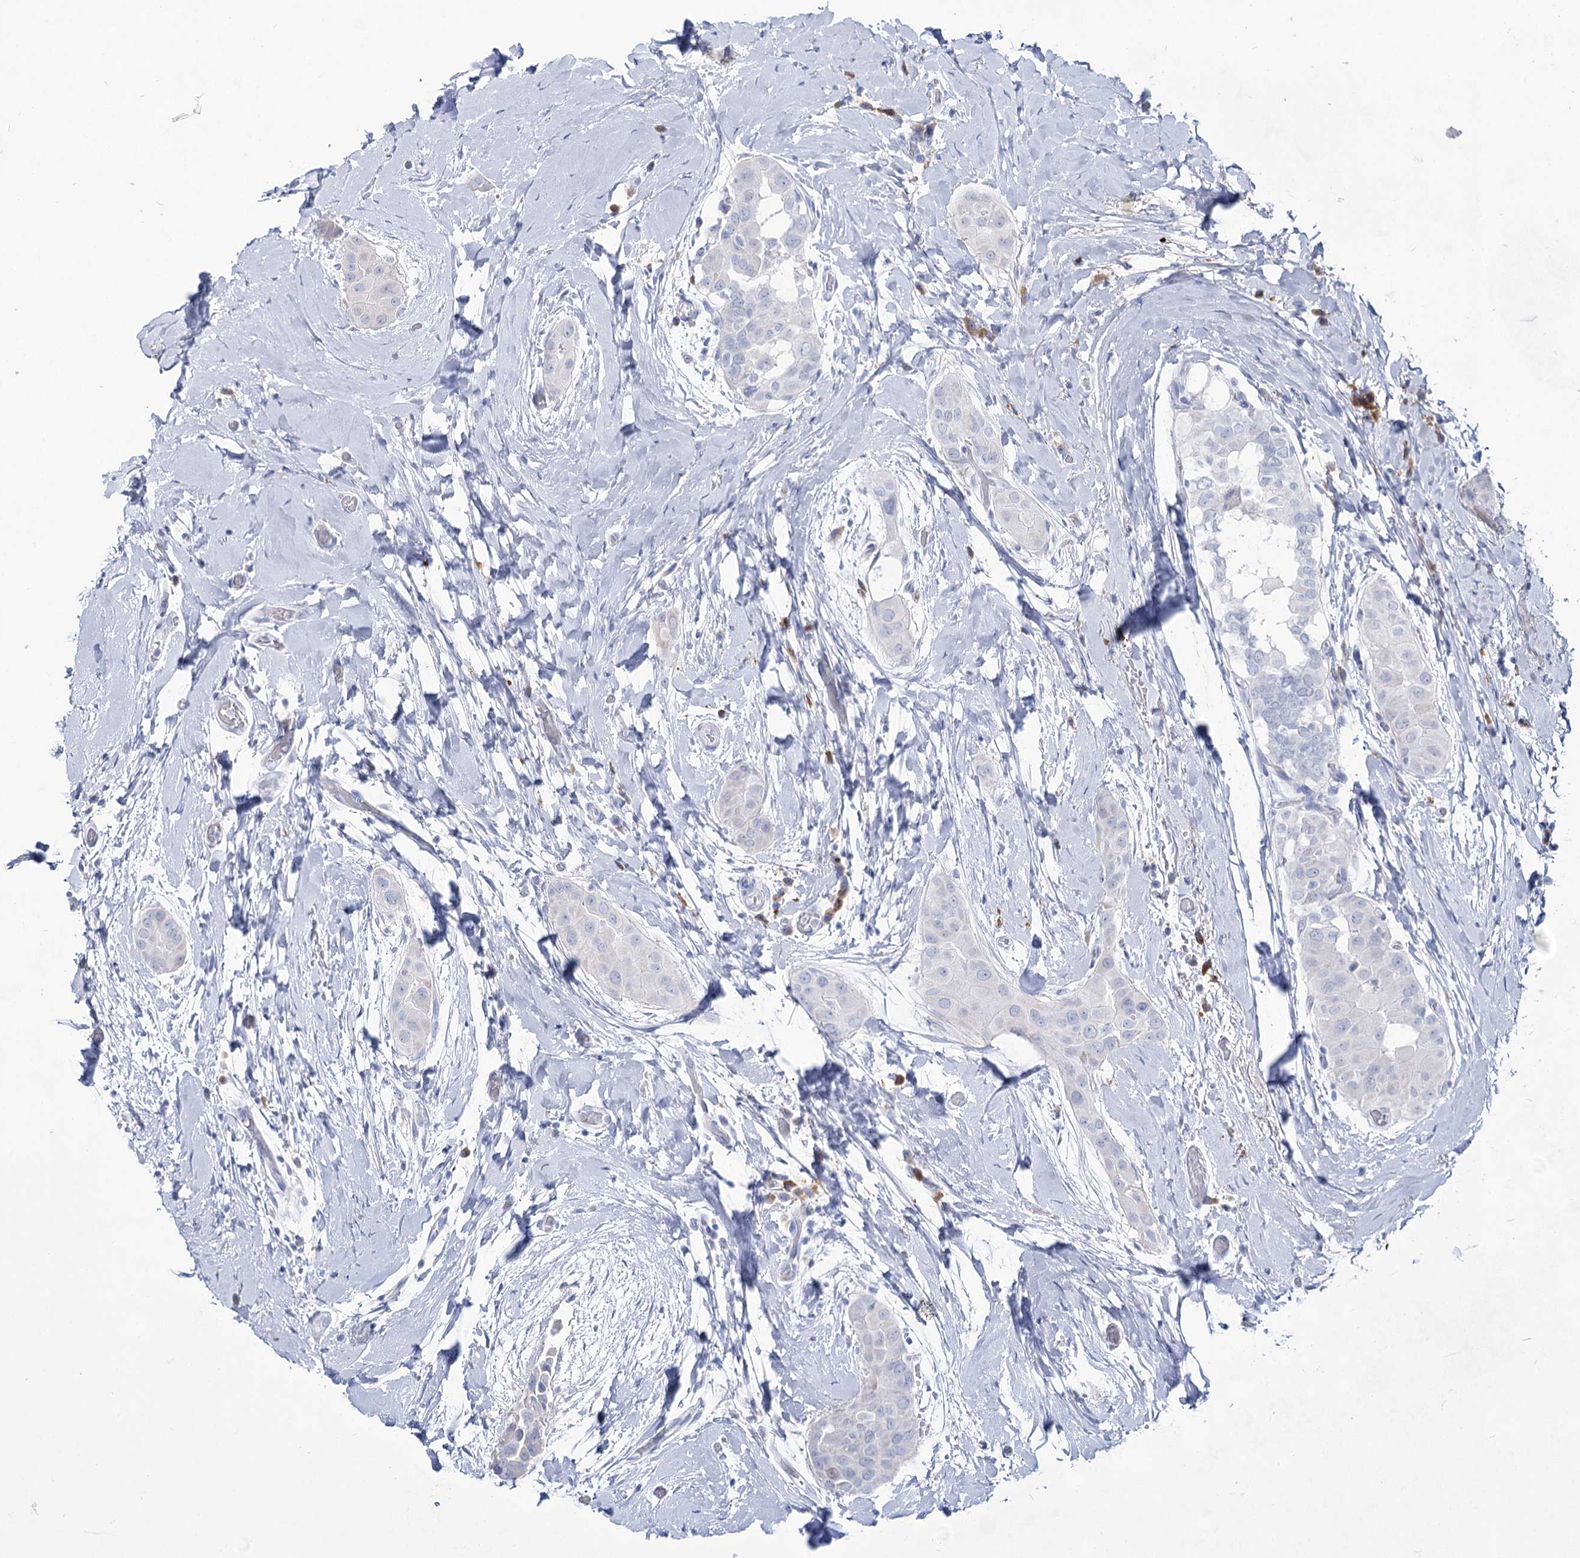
{"staining": {"intensity": "negative", "quantity": "none", "location": "none"}, "tissue": "thyroid cancer", "cell_type": "Tumor cells", "image_type": "cancer", "snomed": [{"axis": "morphology", "description": "Papillary adenocarcinoma, NOS"}, {"axis": "topography", "description": "Thyroid gland"}], "caption": "This is an immunohistochemistry photomicrograph of human thyroid cancer (papillary adenocarcinoma). There is no expression in tumor cells.", "gene": "ACRV1", "patient": {"sex": "male", "age": 33}}